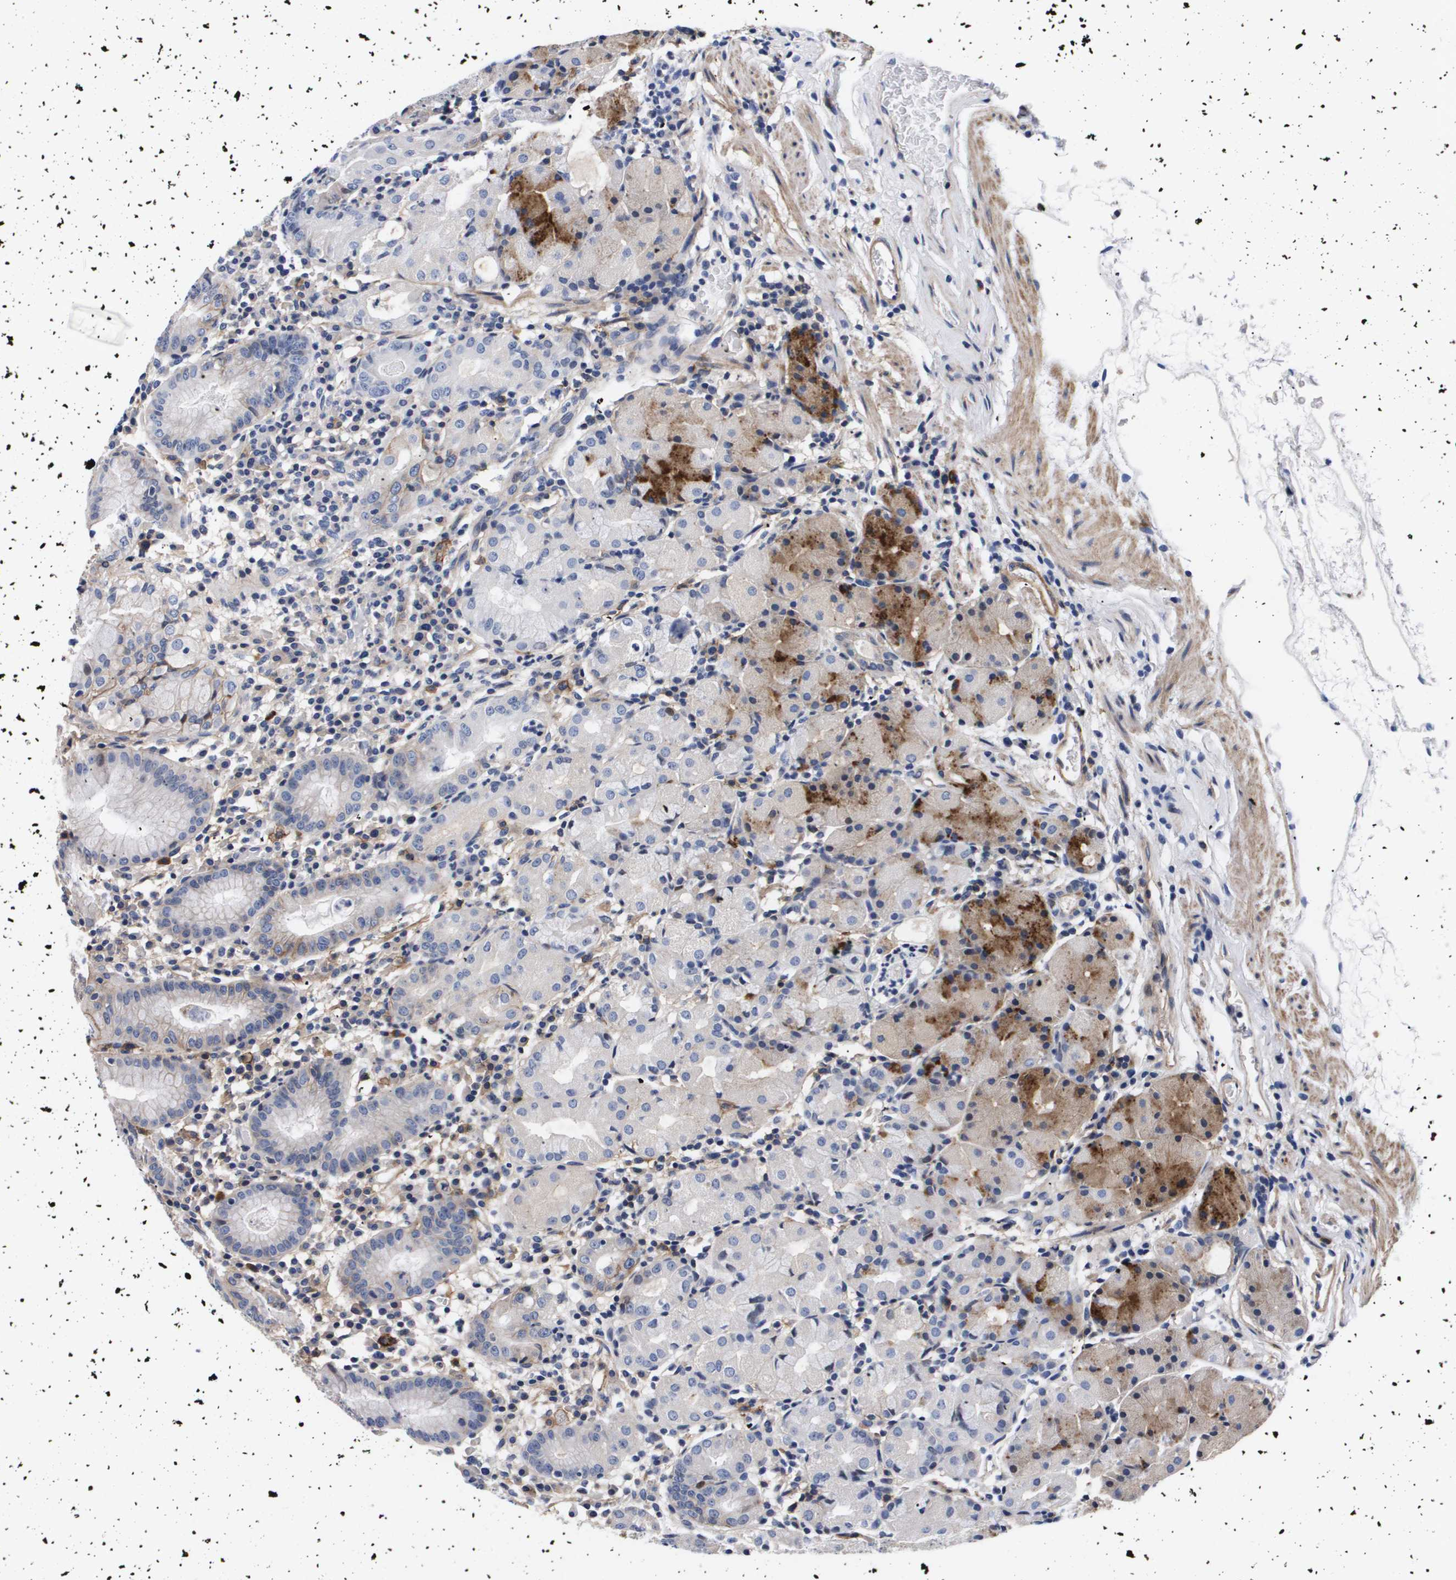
{"staining": {"intensity": "strong", "quantity": "<25%", "location": "cytoplasmic/membranous"}, "tissue": "stomach", "cell_type": "Glandular cells", "image_type": "normal", "snomed": [{"axis": "morphology", "description": "Normal tissue, NOS"}, {"axis": "topography", "description": "Stomach"}, {"axis": "topography", "description": "Stomach, lower"}], "caption": "A photomicrograph of human stomach stained for a protein reveals strong cytoplasmic/membranous brown staining in glandular cells.", "gene": "SHD", "patient": {"sex": "female", "age": 75}}